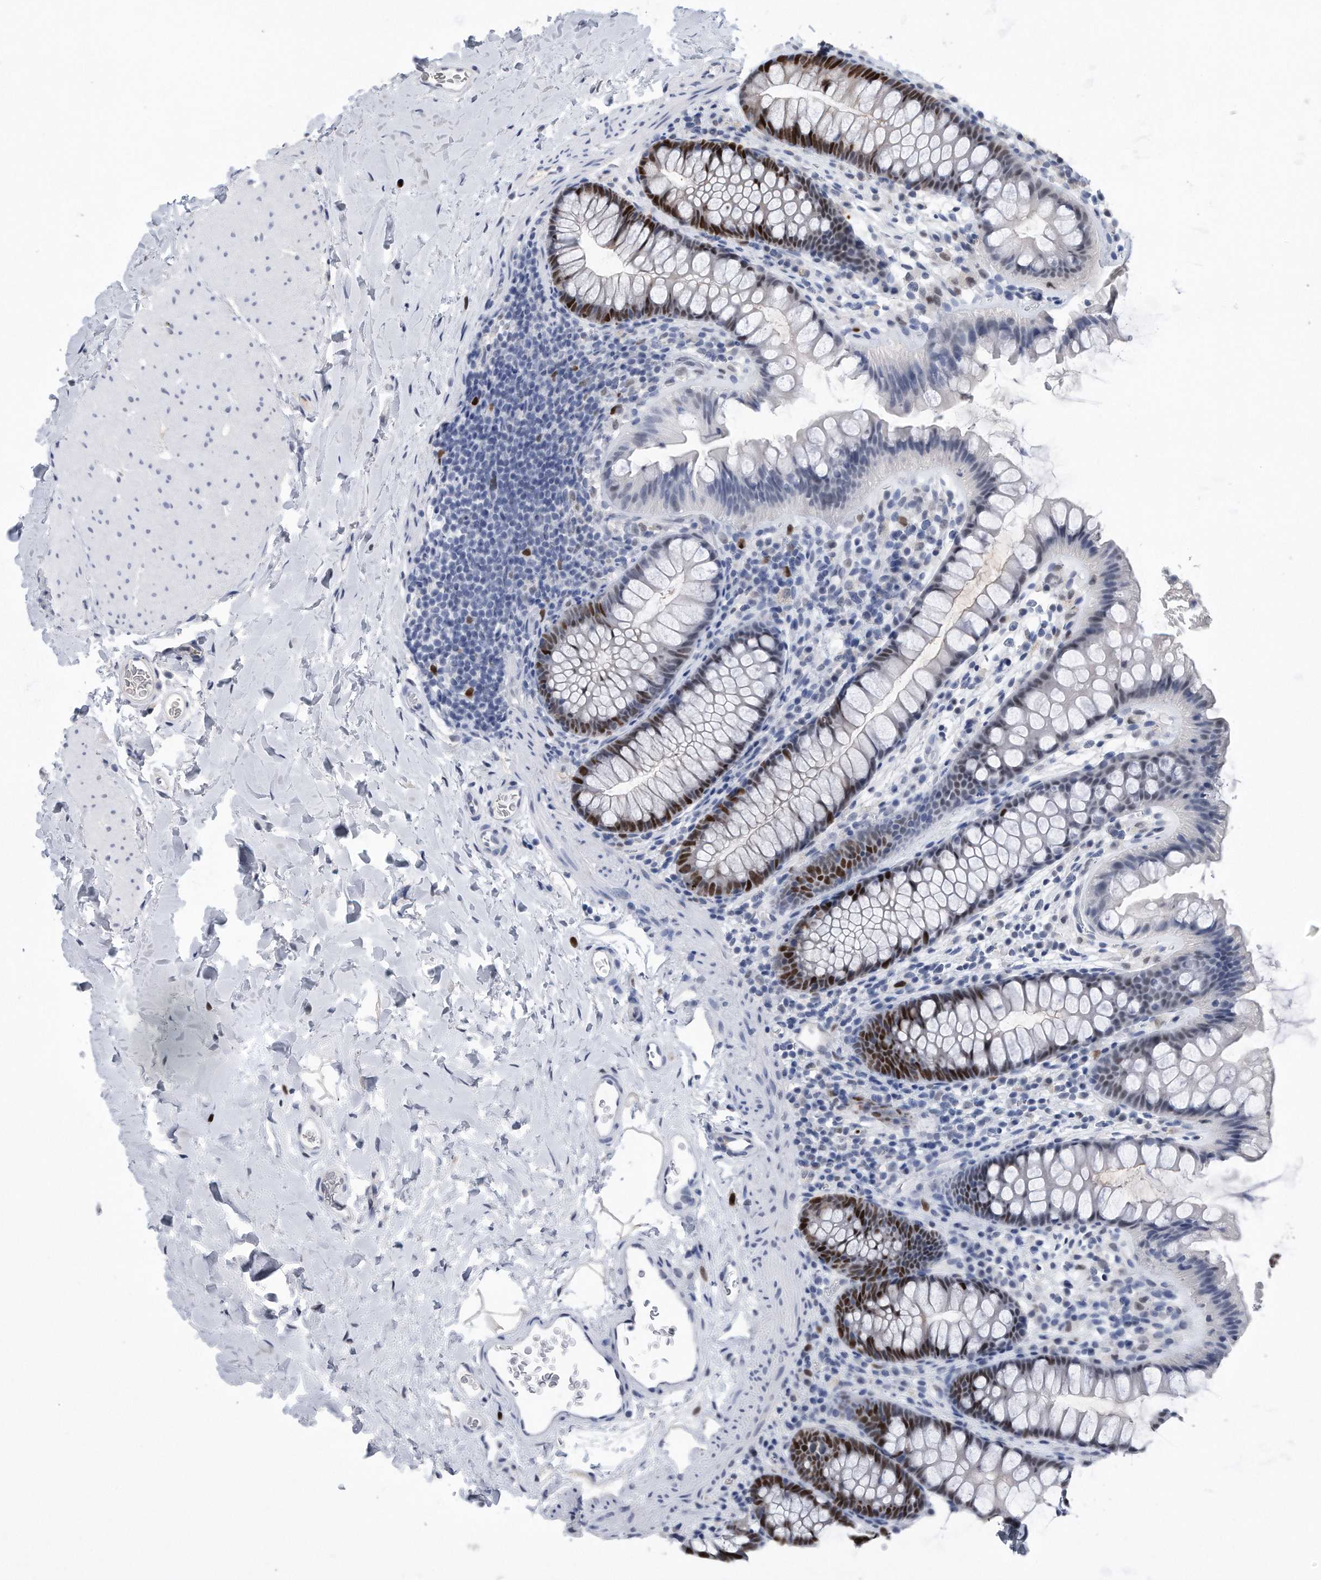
{"staining": {"intensity": "negative", "quantity": "none", "location": "none"}, "tissue": "colon", "cell_type": "Endothelial cells", "image_type": "normal", "snomed": [{"axis": "morphology", "description": "Normal tissue, NOS"}, {"axis": "topography", "description": "Colon"}], "caption": "Benign colon was stained to show a protein in brown. There is no significant staining in endothelial cells. (Immunohistochemistry, brightfield microscopy, high magnification).", "gene": "PCNA", "patient": {"sex": "female", "age": 62}}